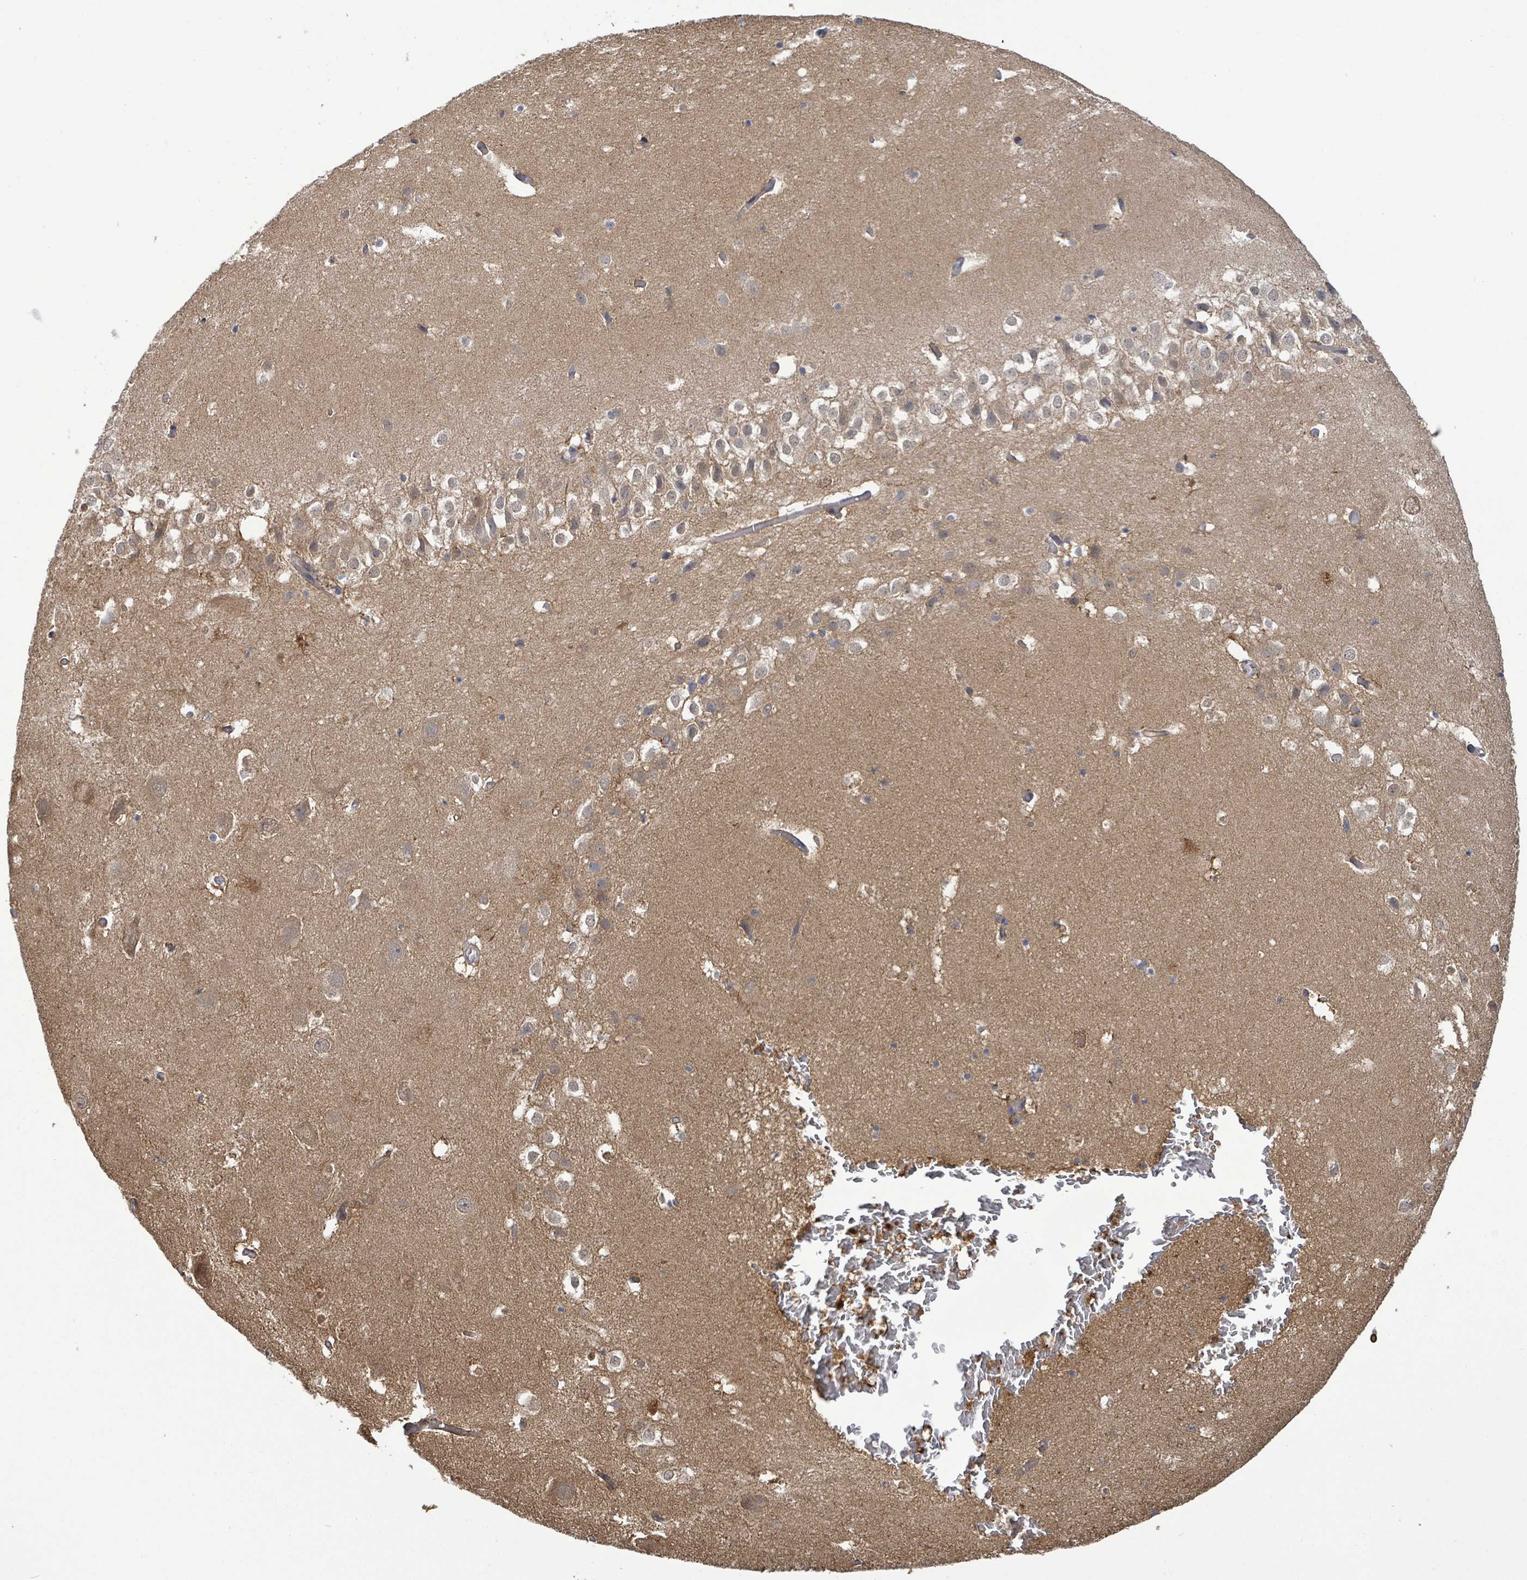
{"staining": {"intensity": "weak", "quantity": "<25%", "location": "cytoplasmic/membranous"}, "tissue": "hippocampus", "cell_type": "Glial cells", "image_type": "normal", "snomed": [{"axis": "morphology", "description": "Normal tissue, NOS"}, {"axis": "topography", "description": "Hippocampus"}], "caption": "Immunohistochemistry of benign human hippocampus demonstrates no staining in glial cells.", "gene": "PGAM1", "patient": {"sex": "female", "age": 52}}